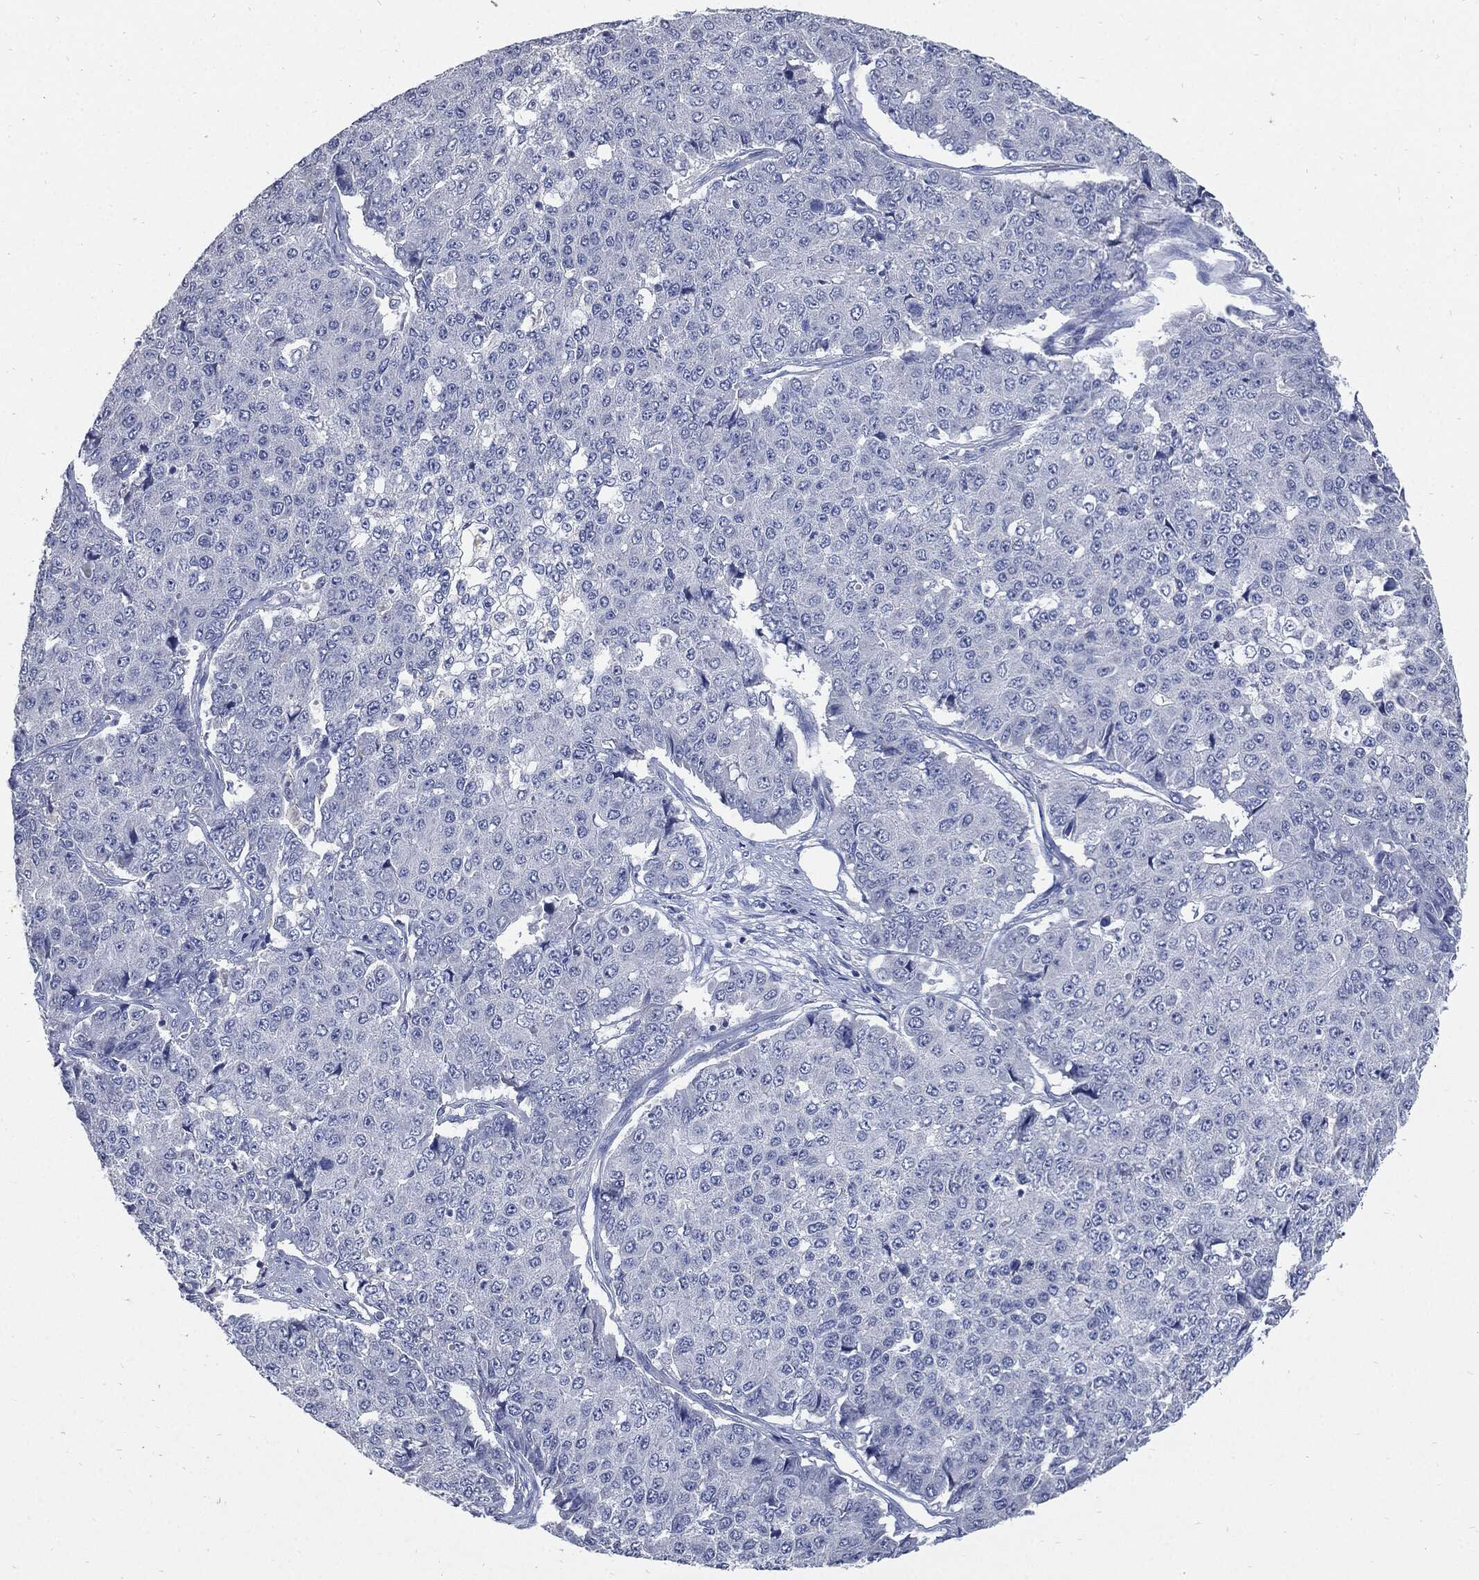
{"staining": {"intensity": "negative", "quantity": "none", "location": "none"}, "tissue": "pancreatic cancer", "cell_type": "Tumor cells", "image_type": "cancer", "snomed": [{"axis": "morphology", "description": "Normal tissue, NOS"}, {"axis": "morphology", "description": "Adenocarcinoma, NOS"}, {"axis": "topography", "description": "Pancreas"}, {"axis": "topography", "description": "Duodenum"}], "caption": "The immunohistochemistry histopathology image has no significant positivity in tumor cells of adenocarcinoma (pancreatic) tissue.", "gene": "CPE", "patient": {"sex": "male", "age": 50}}